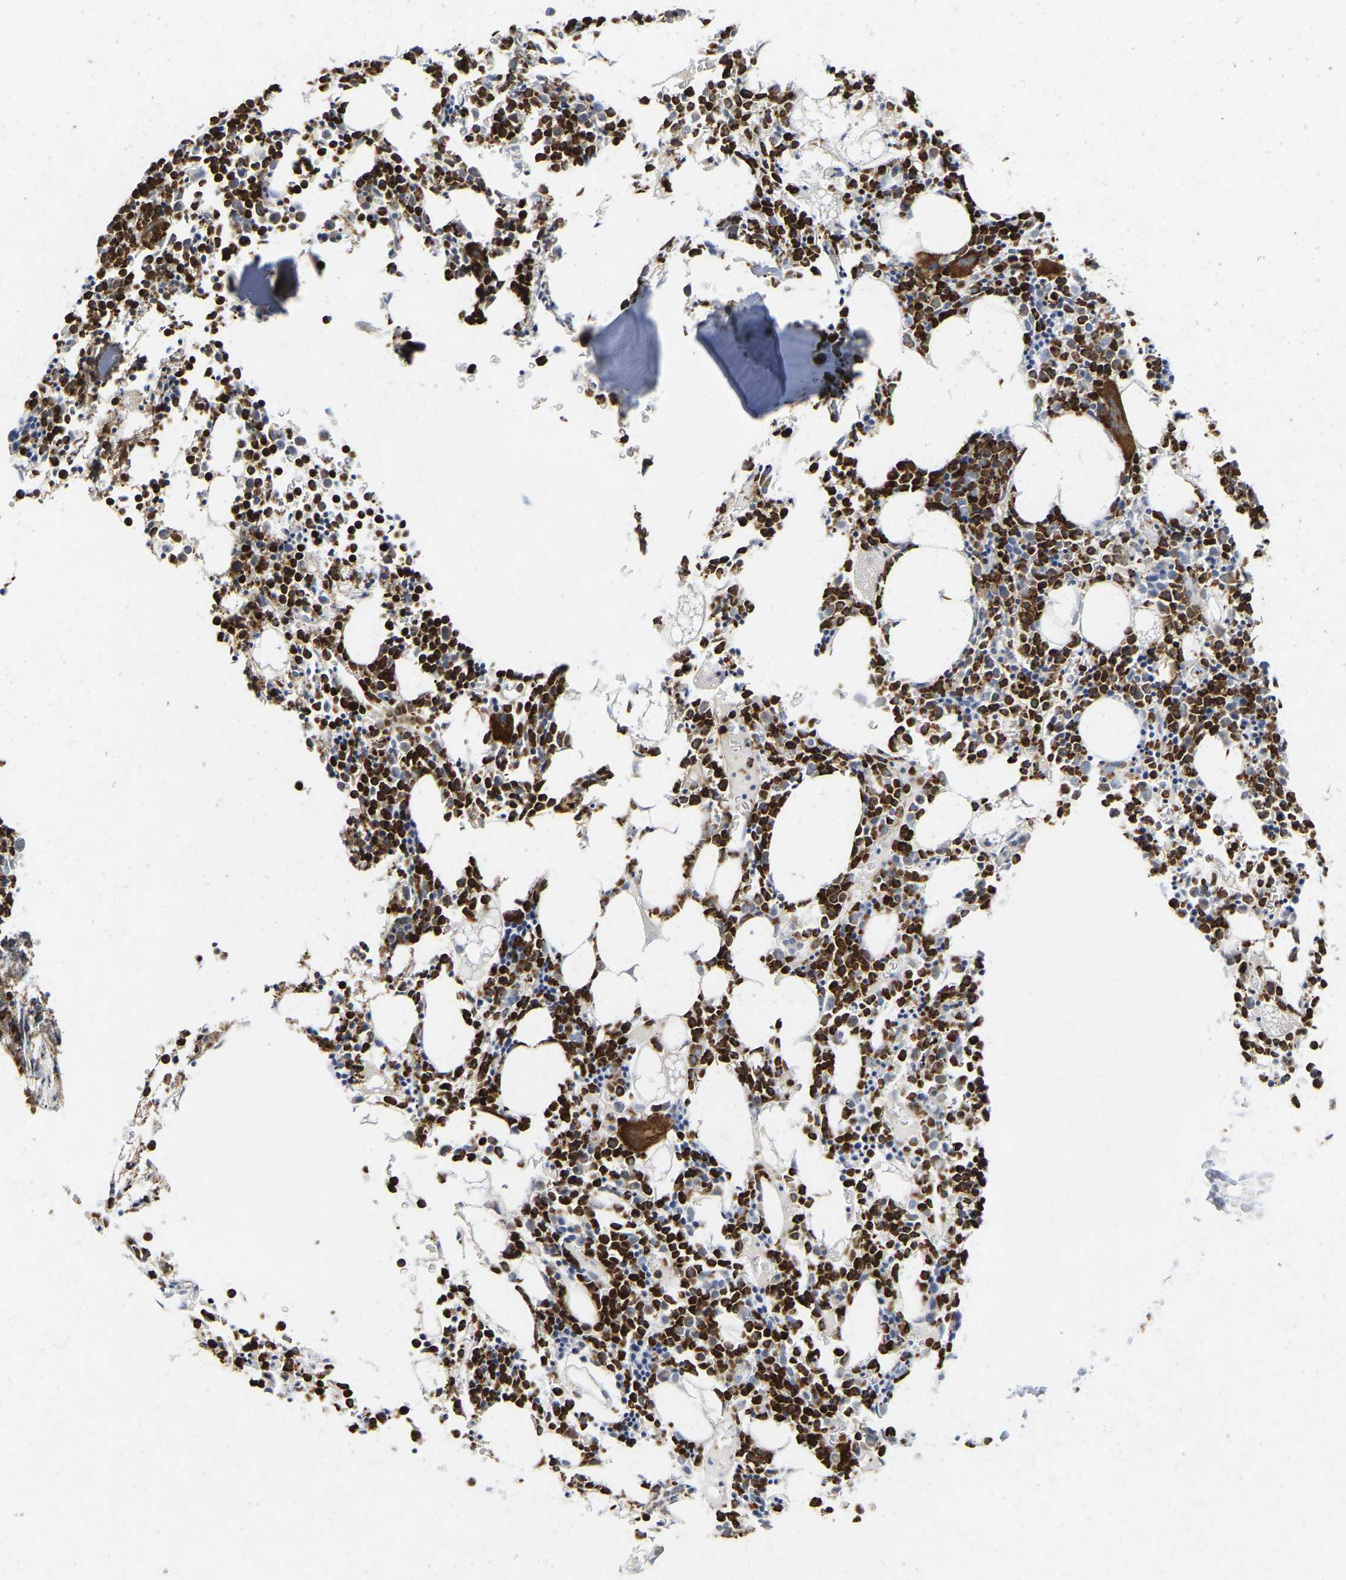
{"staining": {"intensity": "strong", "quantity": ">75%", "location": "cytoplasmic/membranous"}, "tissue": "bone marrow", "cell_type": "Hematopoietic cells", "image_type": "normal", "snomed": [{"axis": "morphology", "description": "Normal tissue, NOS"}, {"axis": "morphology", "description": "Inflammation, NOS"}, {"axis": "topography", "description": "Bone marrow"}], "caption": "The image reveals a brown stain indicating the presence of a protein in the cytoplasmic/membranous of hematopoietic cells in bone marrow. (Stains: DAB in brown, nuclei in blue, Microscopy: brightfield microscopy at high magnification).", "gene": "RHEB", "patient": {"sex": "female", "age": 40}}